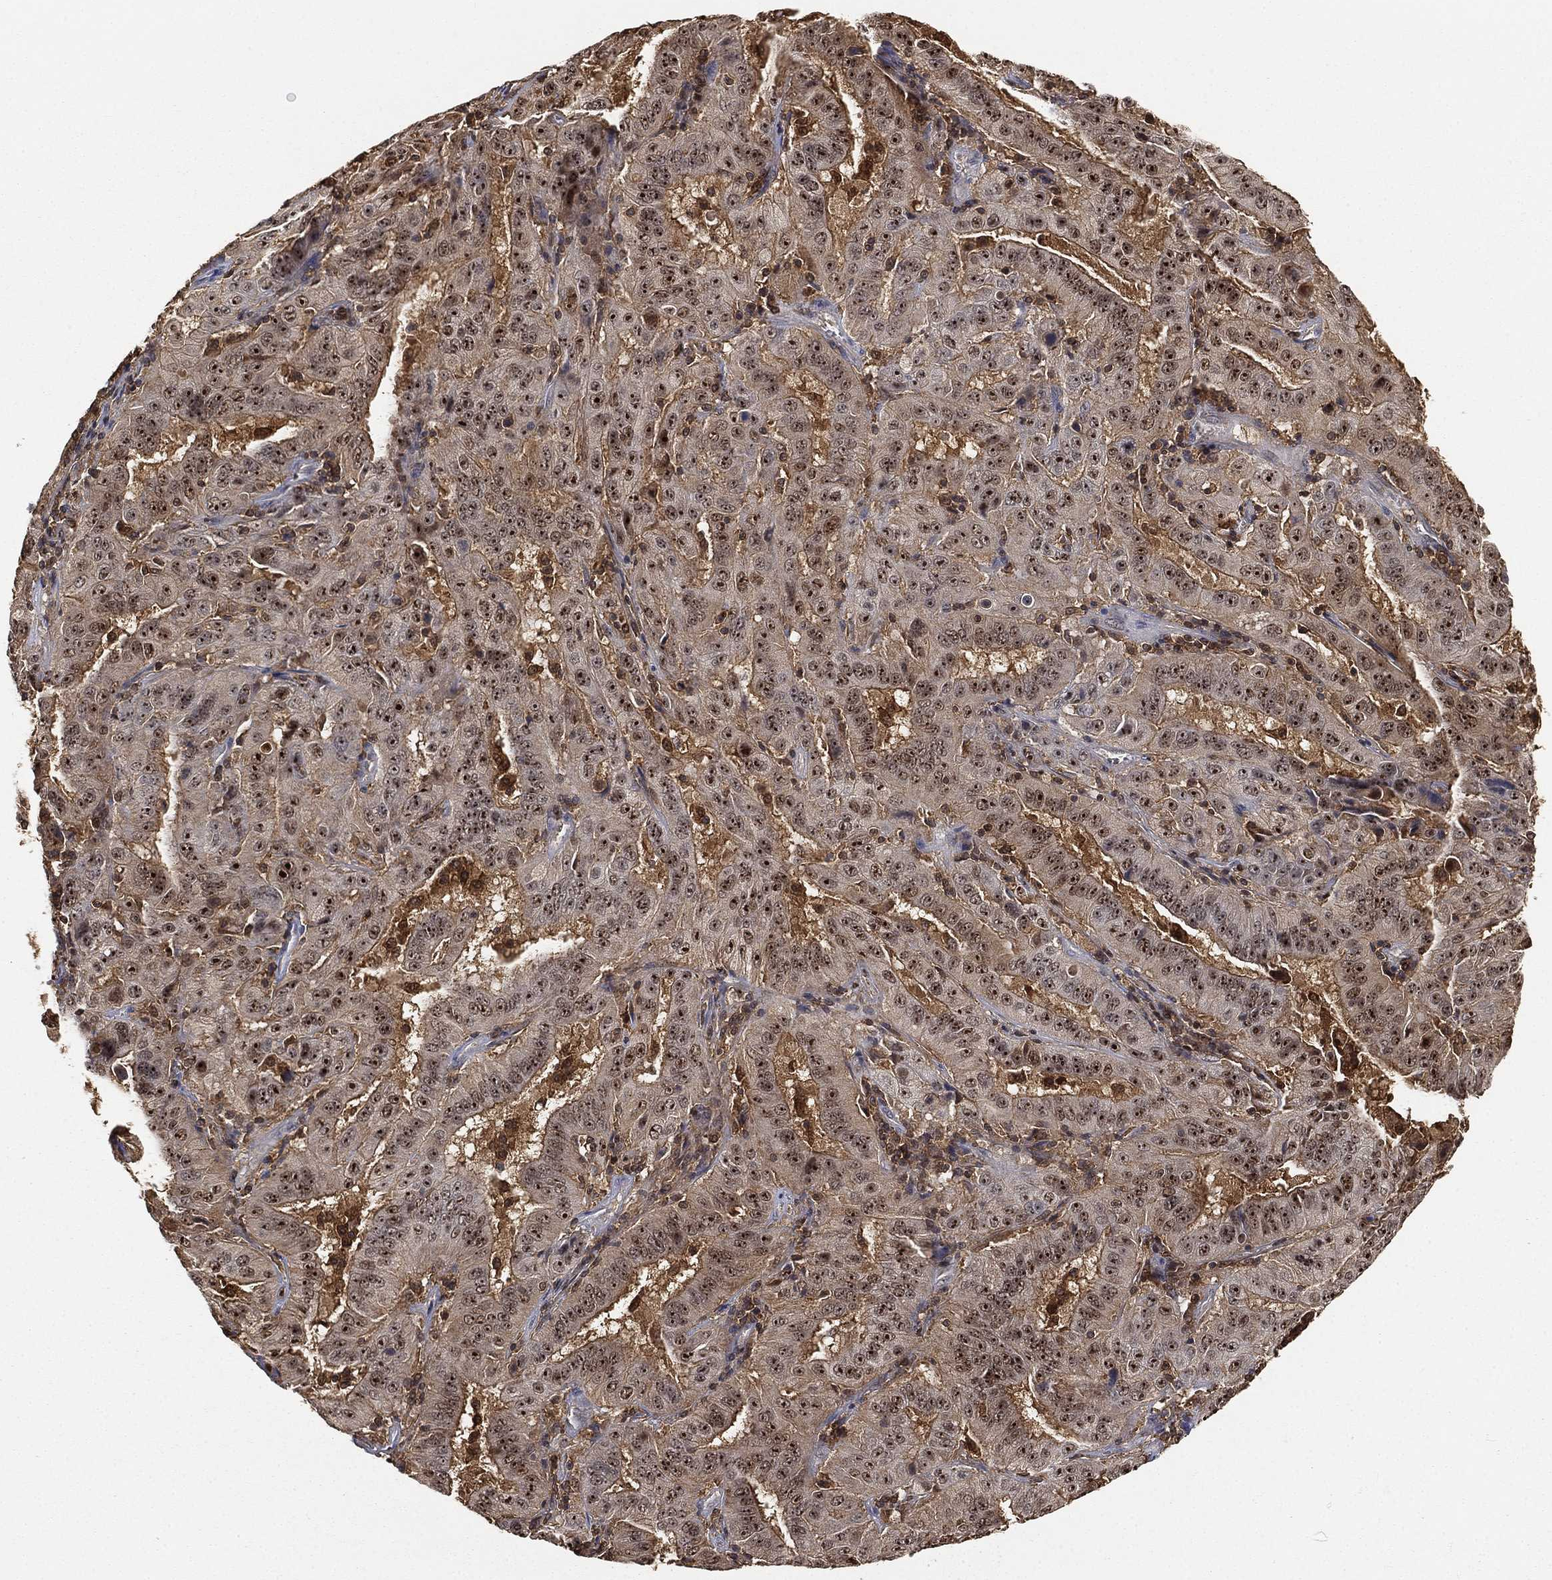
{"staining": {"intensity": "moderate", "quantity": ">75%", "location": "nuclear"}, "tissue": "pancreatic cancer", "cell_type": "Tumor cells", "image_type": "cancer", "snomed": [{"axis": "morphology", "description": "Adenocarcinoma, NOS"}, {"axis": "topography", "description": "Pancreas"}], "caption": "An IHC micrograph of tumor tissue is shown. Protein staining in brown shows moderate nuclear positivity in pancreatic adenocarcinoma within tumor cells.", "gene": "CRYL1", "patient": {"sex": "male", "age": 63}}